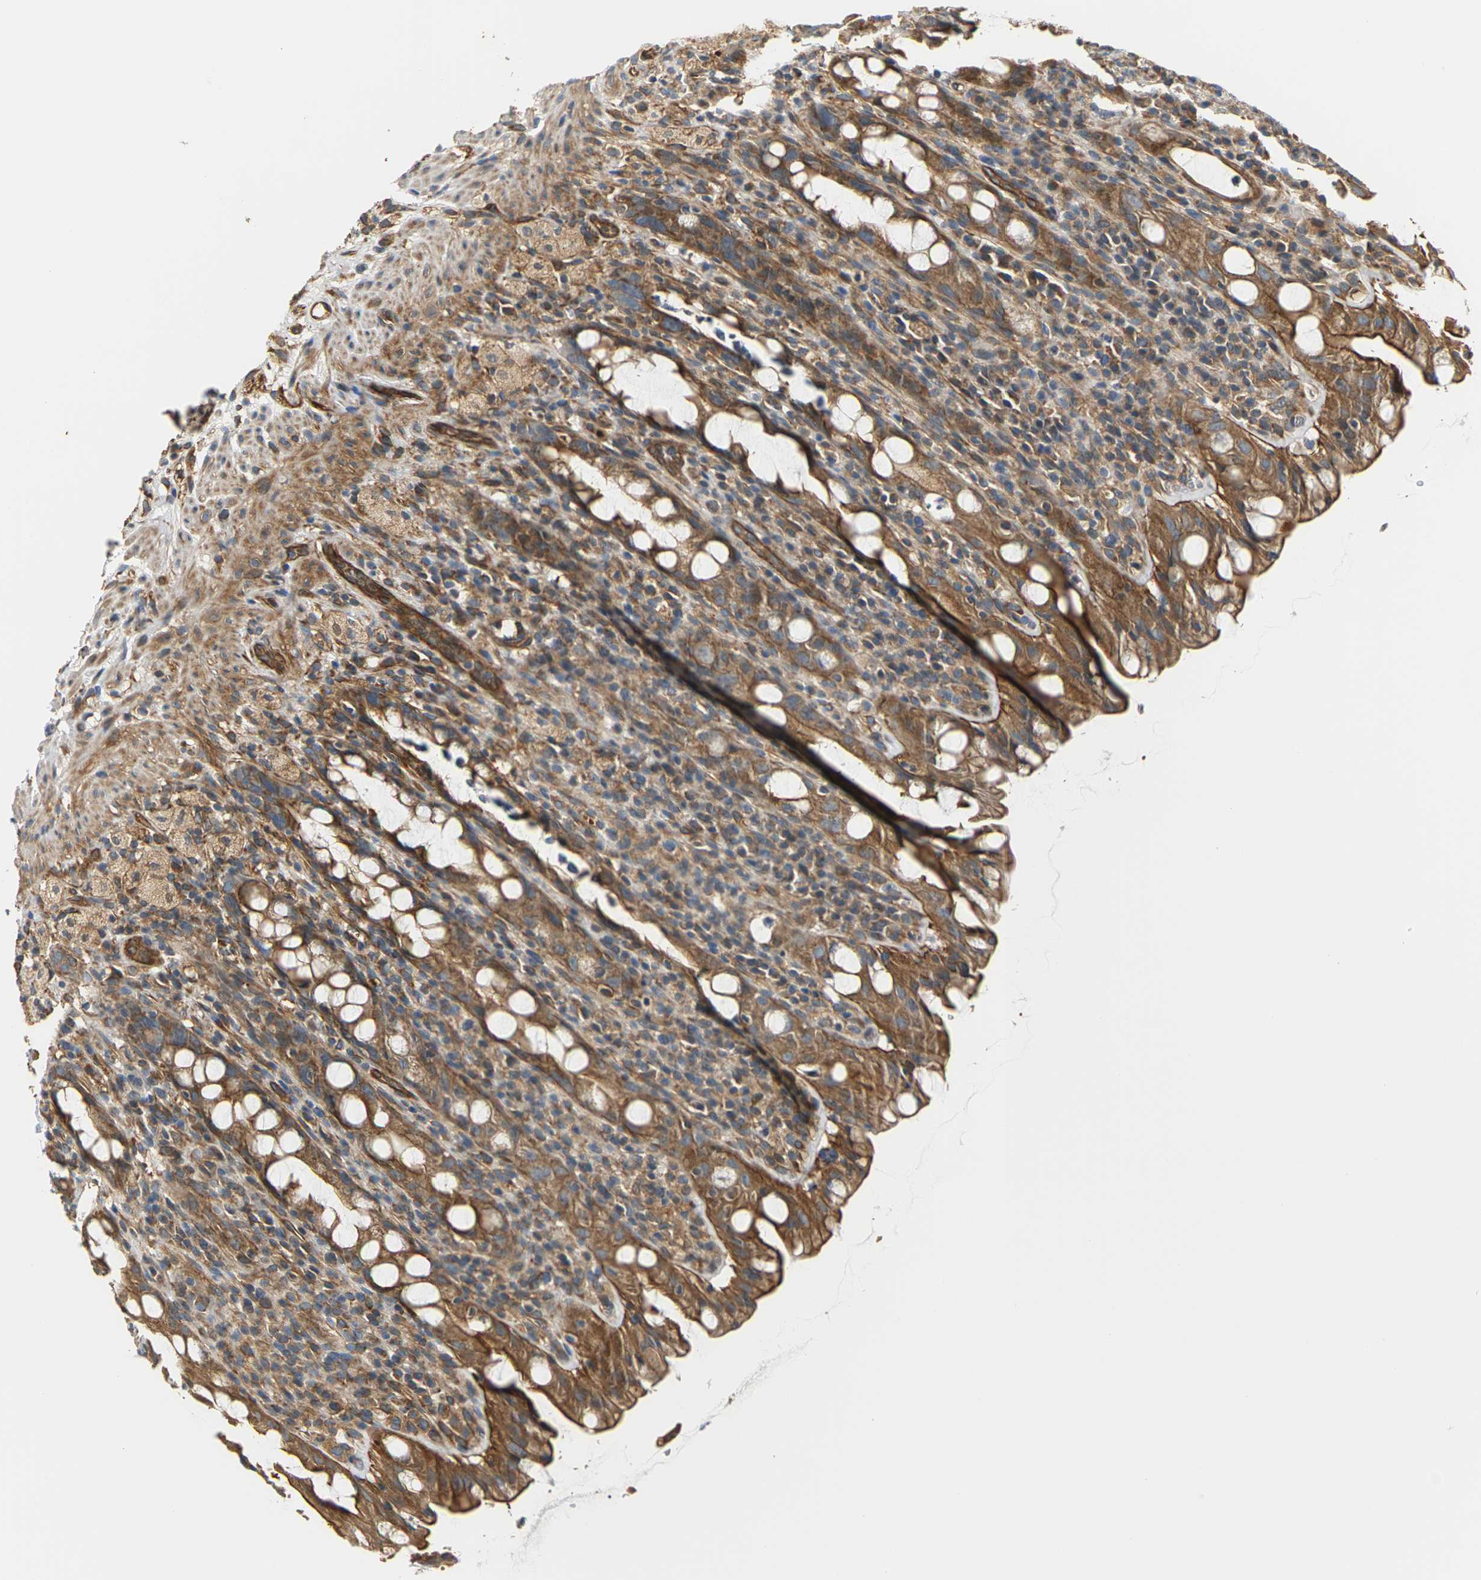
{"staining": {"intensity": "moderate", "quantity": ">75%", "location": "cytoplasmic/membranous"}, "tissue": "rectum", "cell_type": "Glandular cells", "image_type": "normal", "snomed": [{"axis": "morphology", "description": "Normal tissue, NOS"}, {"axis": "topography", "description": "Rectum"}], "caption": "Immunohistochemical staining of unremarkable human rectum shows moderate cytoplasmic/membranous protein expression in approximately >75% of glandular cells. (DAB = brown stain, brightfield microscopy at high magnification).", "gene": "PCDHB4", "patient": {"sex": "male", "age": 44}}